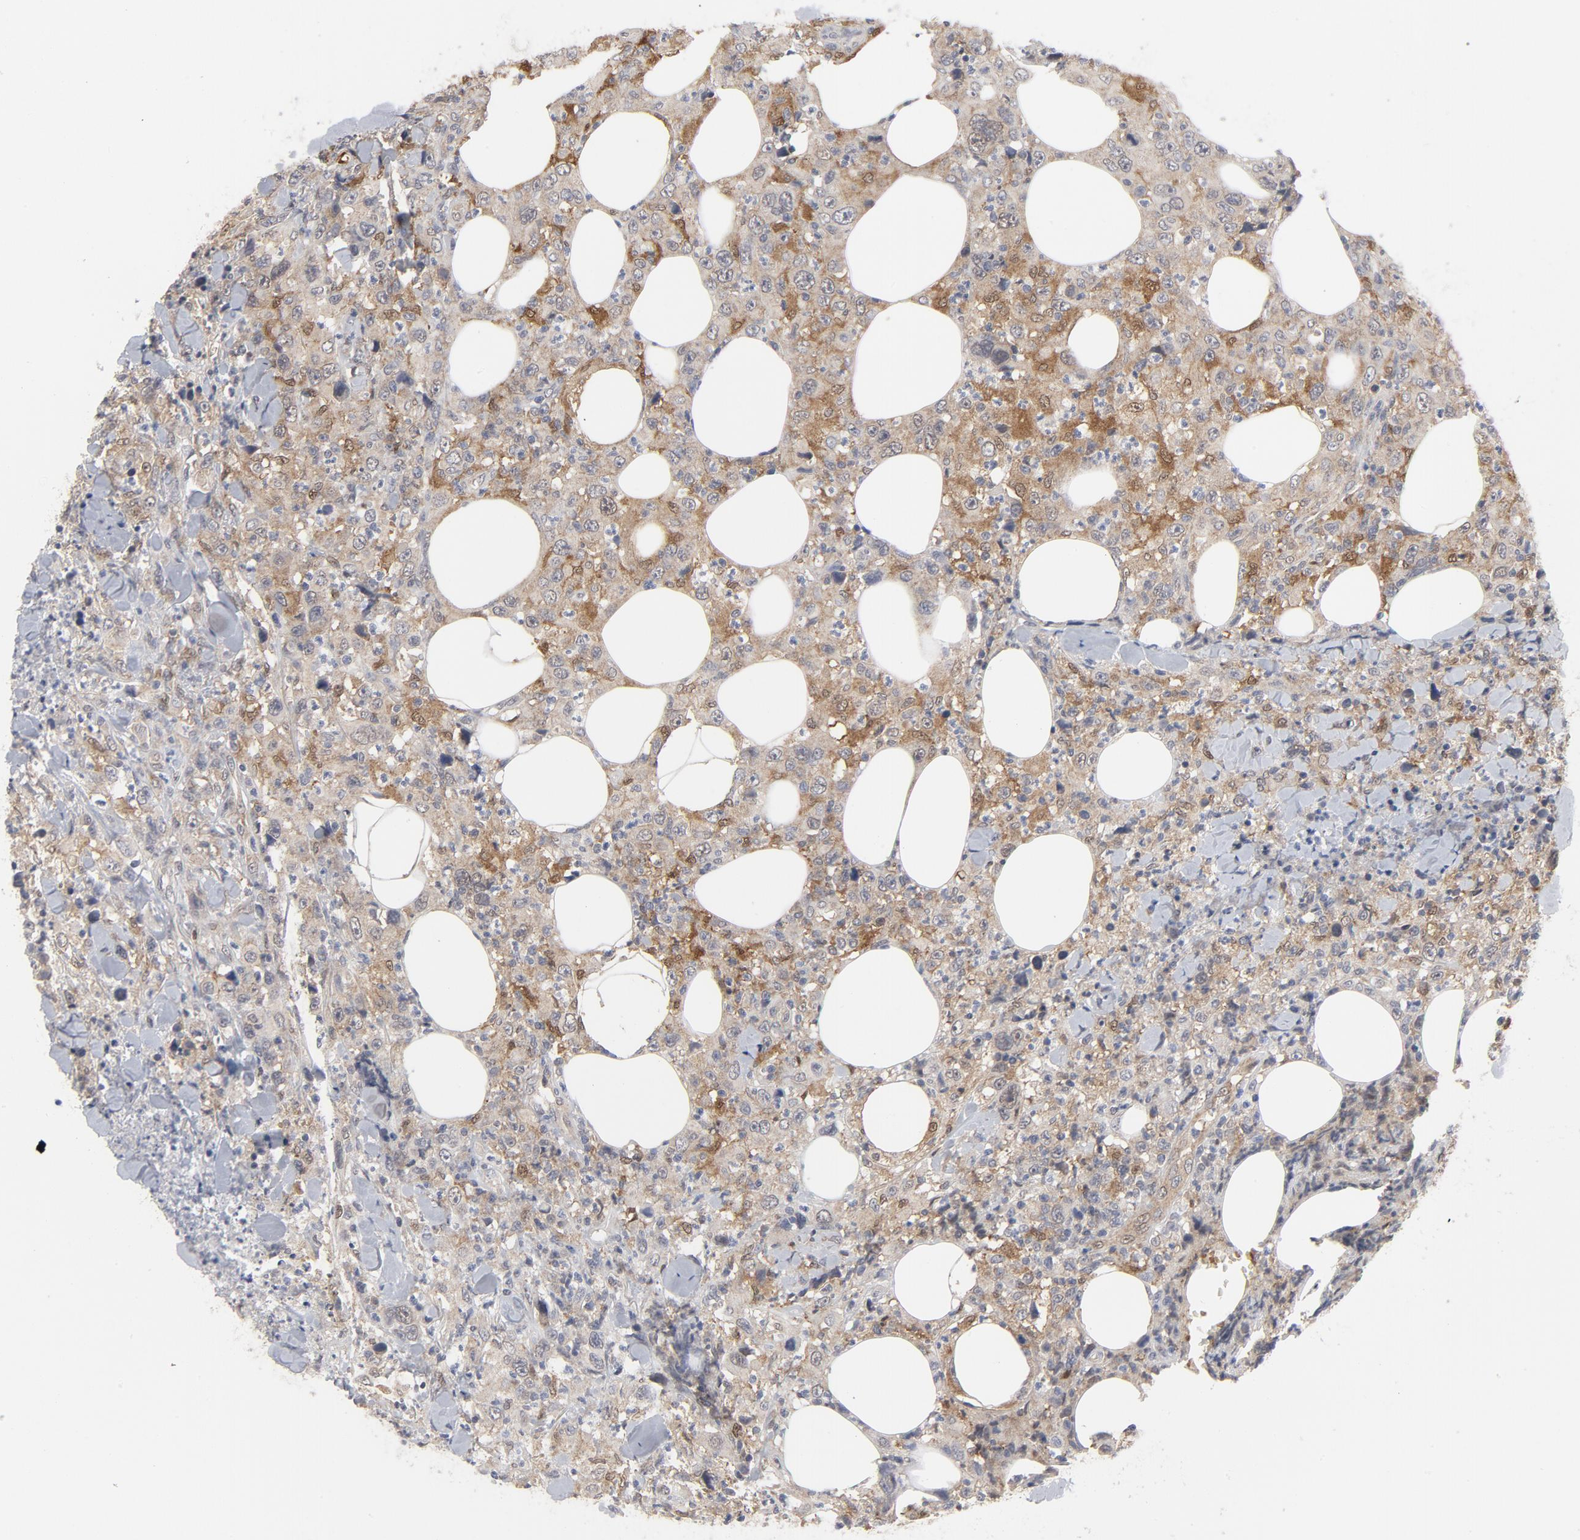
{"staining": {"intensity": "moderate", "quantity": ">75%", "location": "cytoplasmic/membranous"}, "tissue": "thyroid cancer", "cell_type": "Tumor cells", "image_type": "cancer", "snomed": [{"axis": "morphology", "description": "Carcinoma, NOS"}, {"axis": "topography", "description": "Thyroid gland"}], "caption": "Moderate cytoplasmic/membranous protein positivity is identified in about >75% of tumor cells in carcinoma (thyroid). The protein of interest is shown in brown color, while the nuclei are stained blue.", "gene": "PRDX1", "patient": {"sex": "female", "age": 77}}